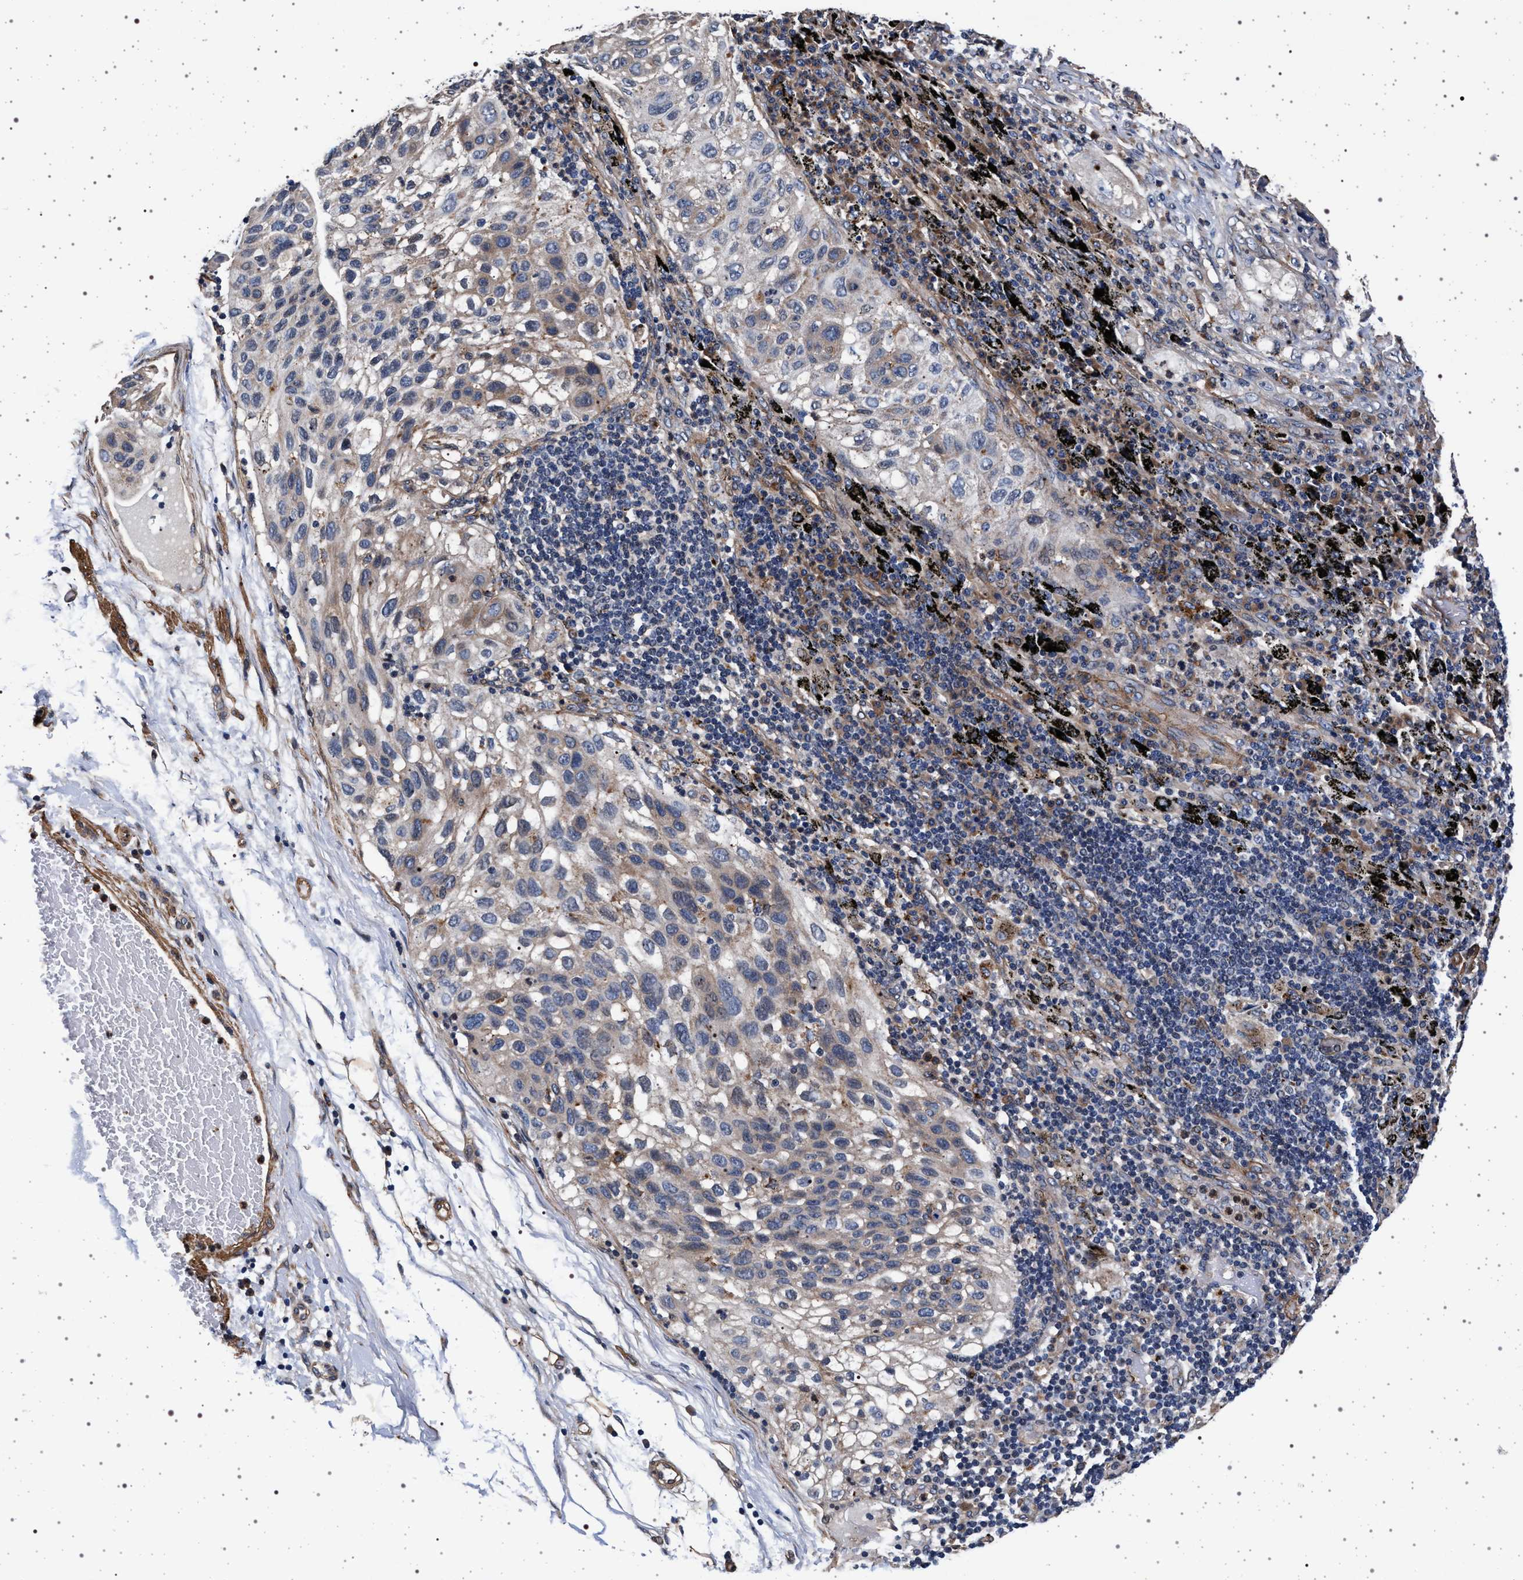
{"staining": {"intensity": "weak", "quantity": "25%-75%", "location": "cytoplasmic/membranous"}, "tissue": "lung cancer", "cell_type": "Tumor cells", "image_type": "cancer", "snomed": [{"axis": "morphology", "description": "Inflammation, NOS"}, {"axis": "morphology", "description": "Squamous cell carcinoma, NOS"}, {"axis": "topography", "description": "Lymph node"}, {"axis": "topography", "description": "Soft tissue"}, {"axis": "topography", "description": "Lung"}], "caption": "Lung squamous cell carcinoma stained for a protein exhibits weak cytoplasmic/membranous positivity in tumor cells.", "gene": "KCNK6", "patient": {"sex": "male", "age": 66}}